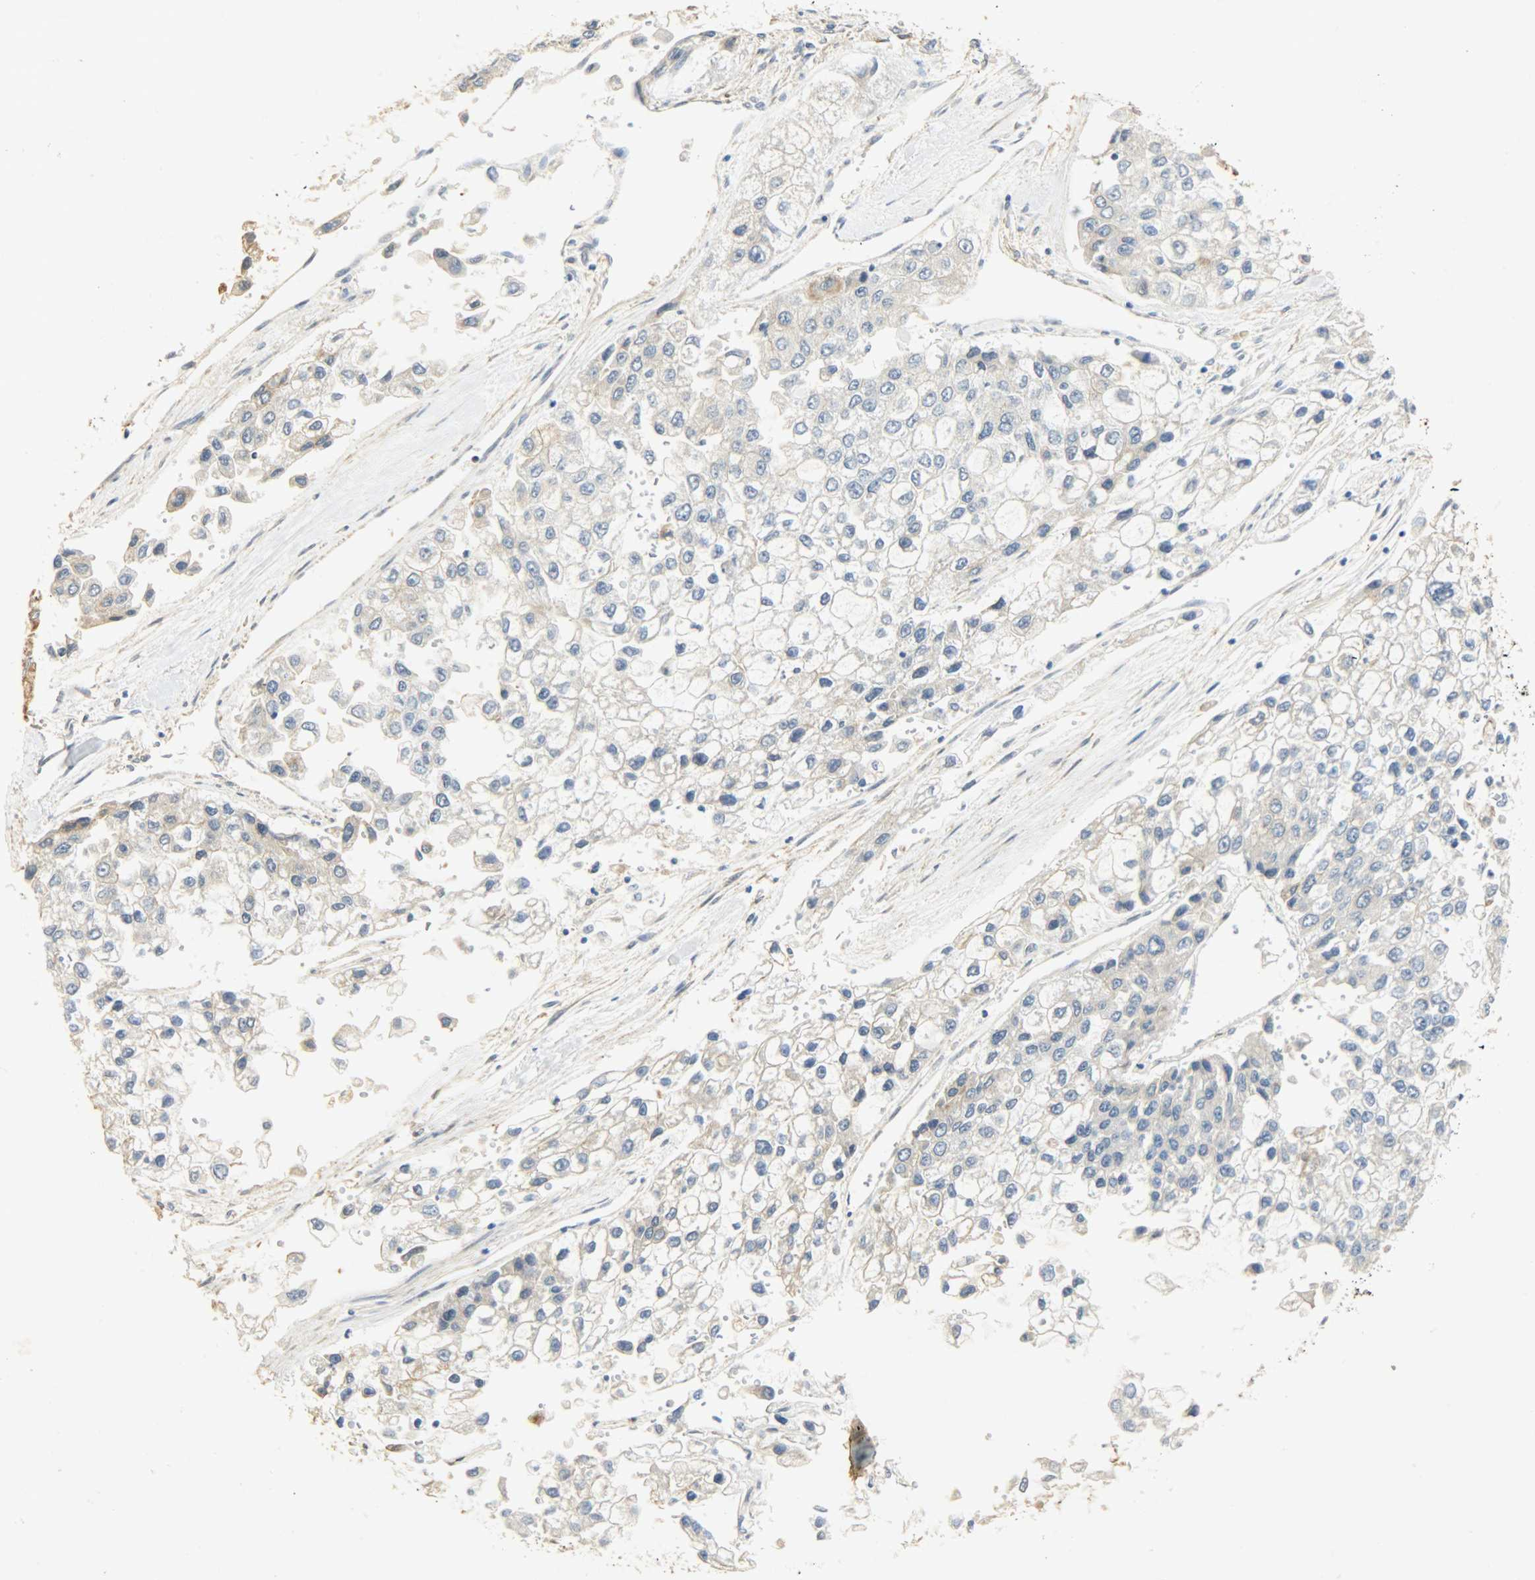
{"staining": {"intensity": "weak", "quantity": "25%-75%", "location": "cytoplasmic/membranous"}, "tissue": "liver cancer", "cell_type": "Tumor cells", "image_type": "cancer", "snomed": [{"axis": "morphology", "description": "Carcinoma, Hepatocellular, NOS"}, {"axis": "topography", "description": "Liver"}], "caption": "Human liver cancer stained for a protein (brown) displays weak cytoplasmic/membranous positive staining in approximately 25%-75% of tumor cells.", "gene": "USP13", "patient": {"sex": "female", "age": 66}}